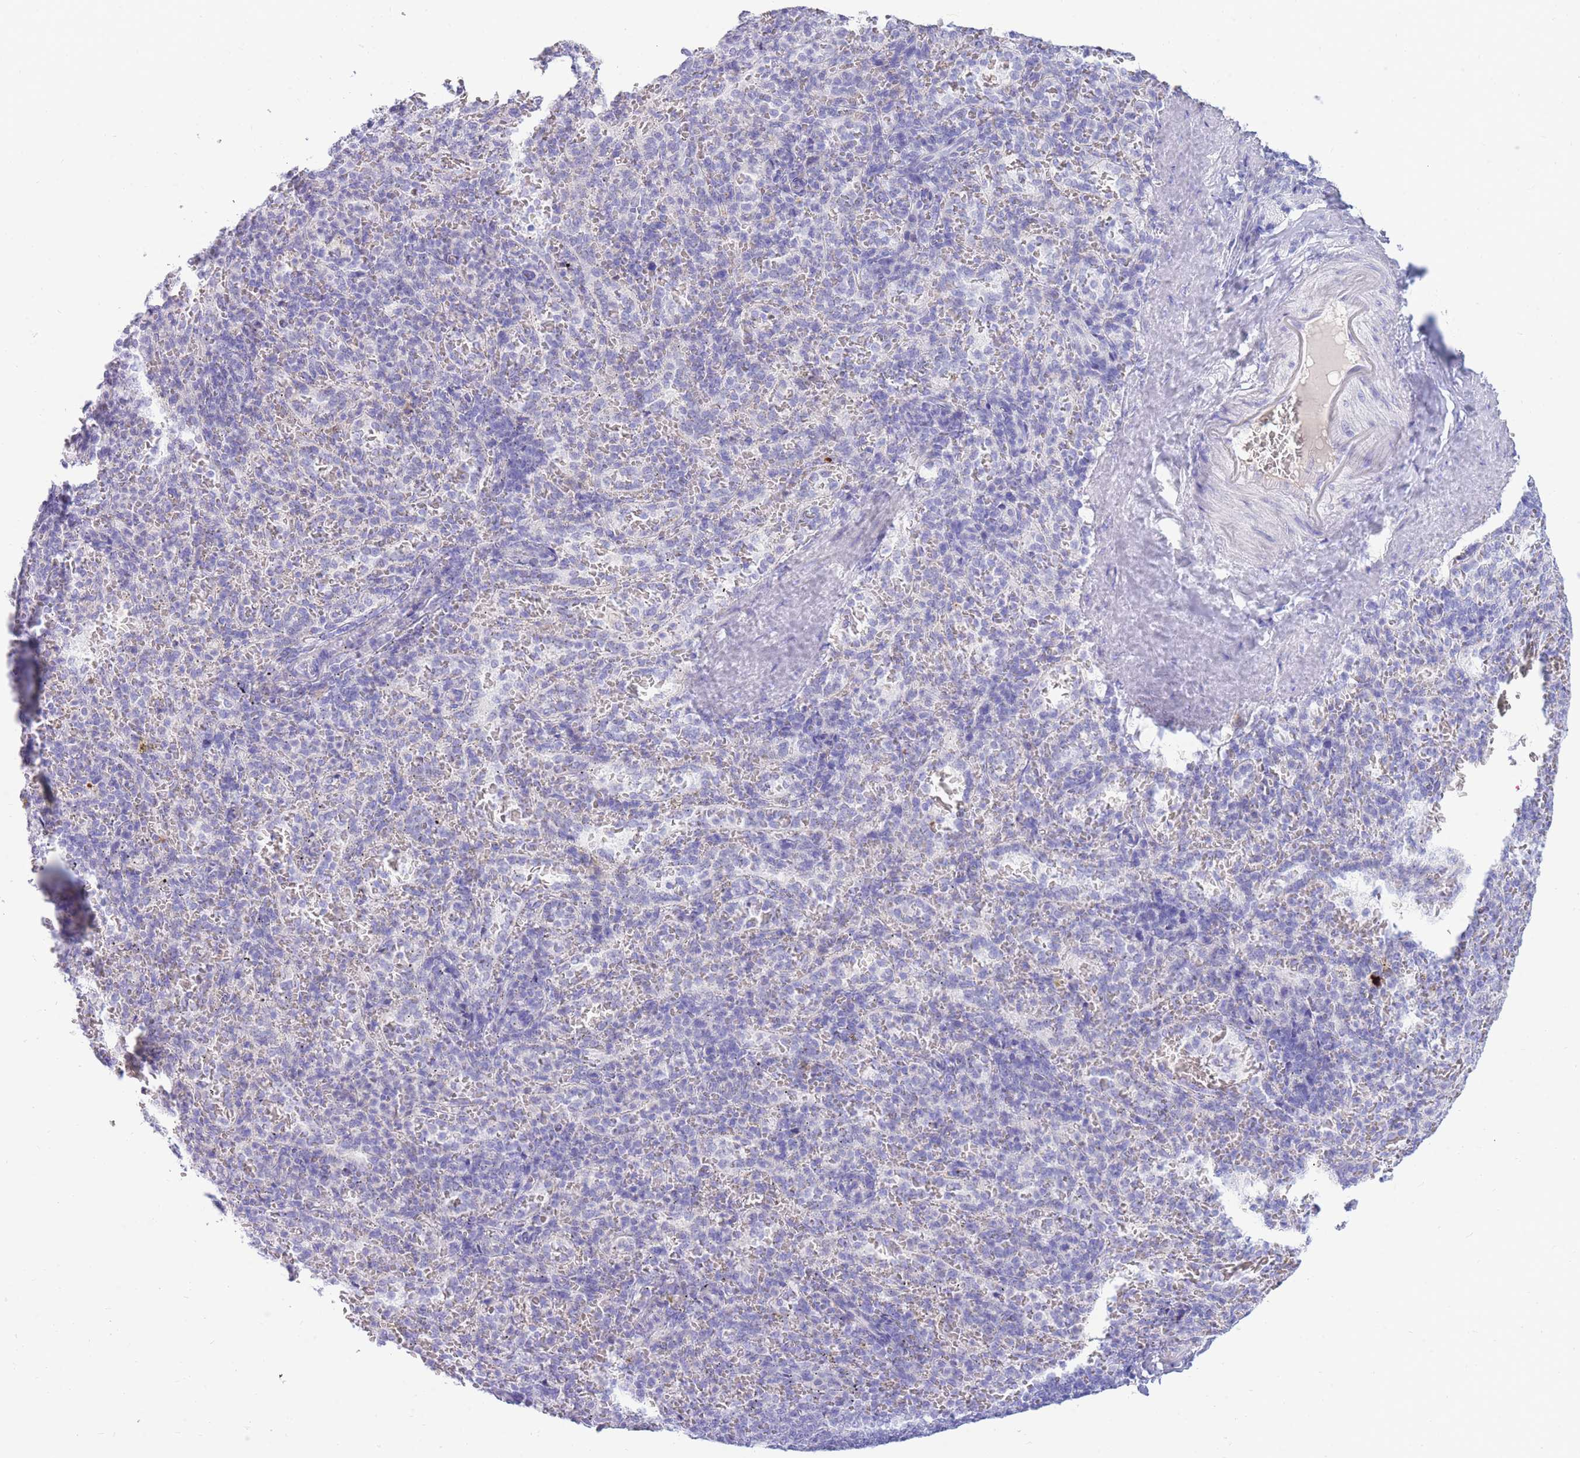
{"staining": {"intensity": "negative", "quantity": "none", "location": "none"}, "tissue": "spleen", "cell_type": "Cells in red pulp", "image_type": "normal", "snomed": [{"axis": "morphology", "description": "Normal tissue, NOS"}, {"axis": "topography", "description": "Spleen"}], "caption": "The immunohistochemistry (IHC) photomicrograph has no significant expression in cells in red pulp of spleen.", "gene": "TPSAB1", "patient": {"sex": "female", "age": 21}}